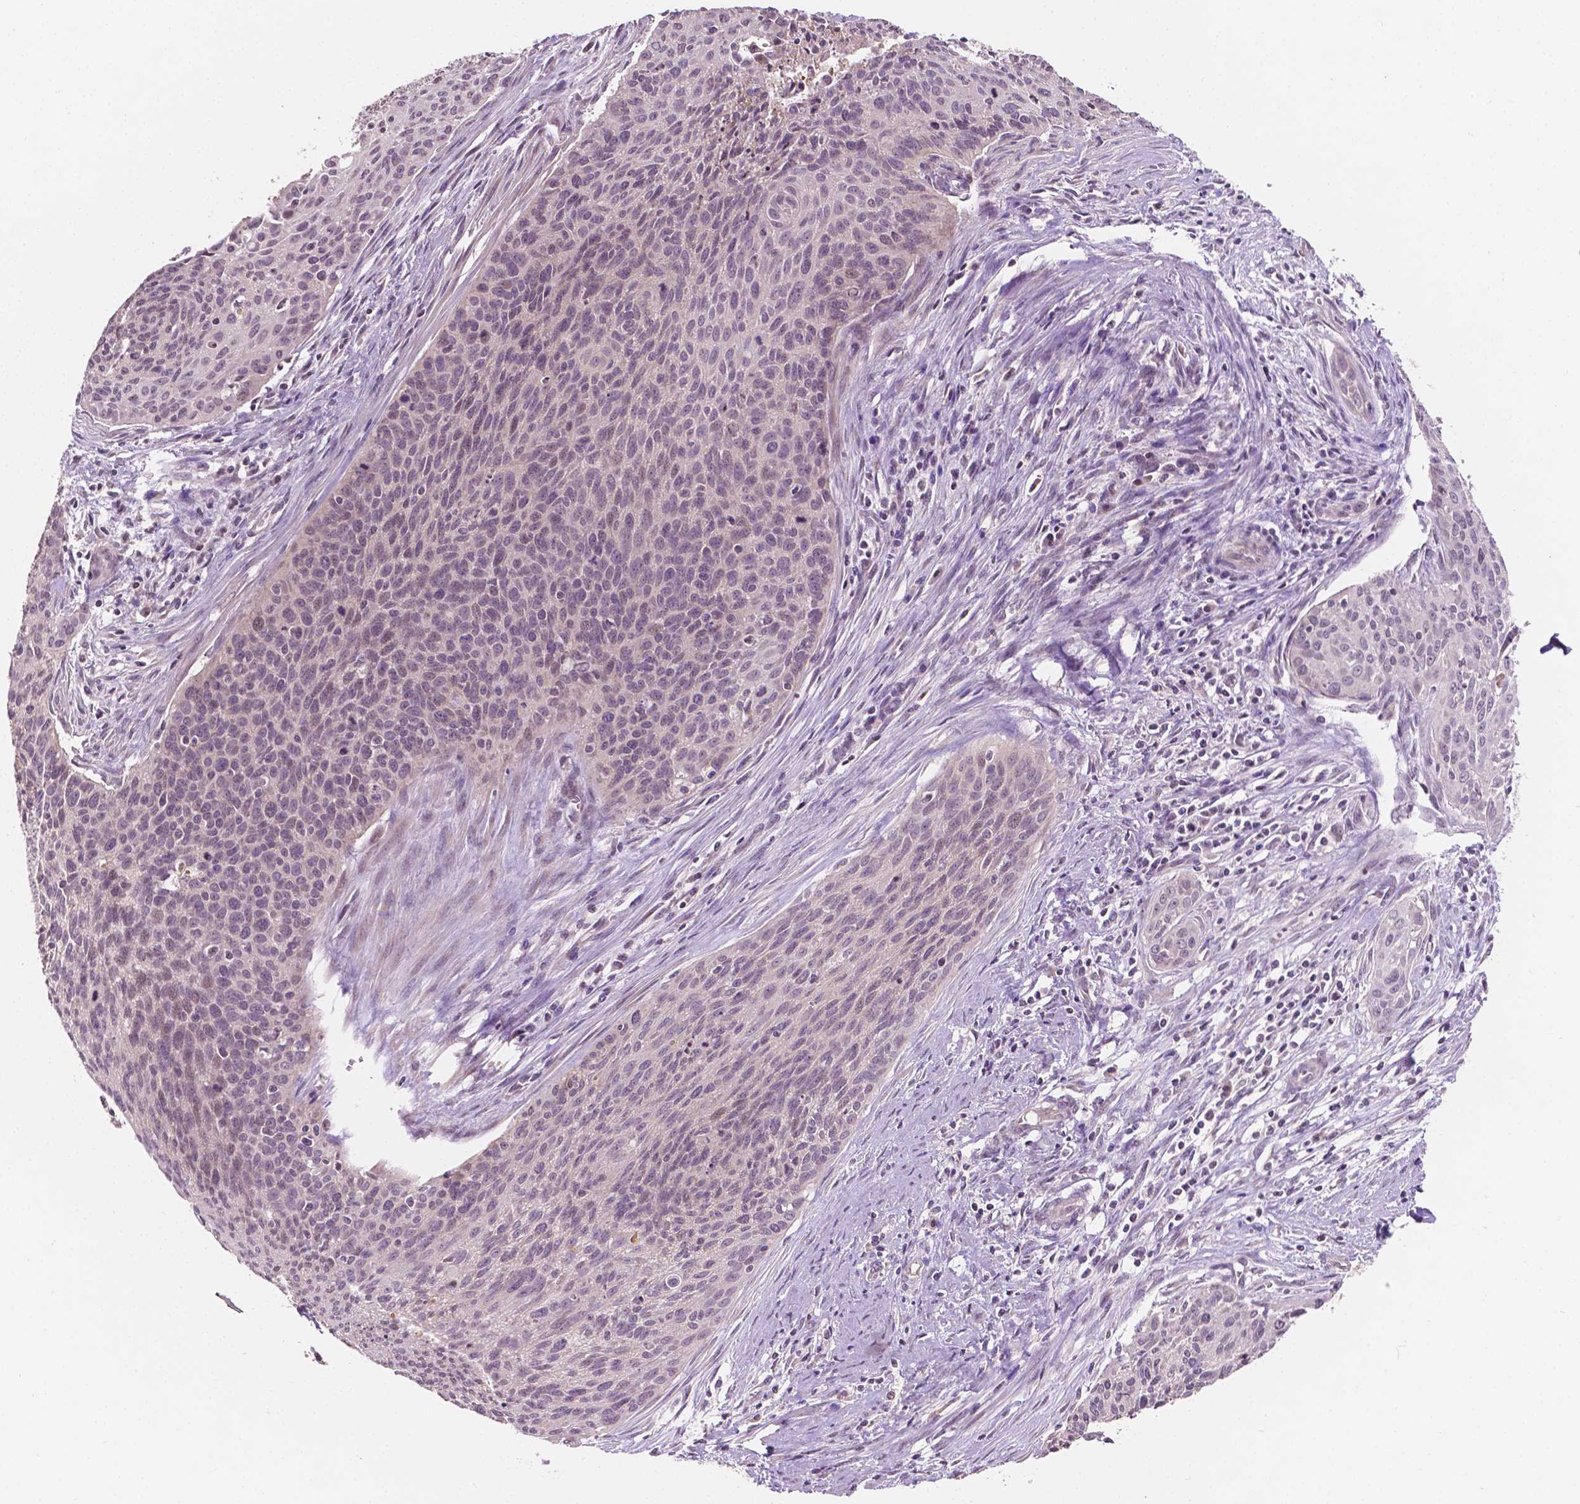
{"staining": {"intensity": "negative", "quantity": "none", "location": "none"}, "tissue": "cervical cancer", "cell_type": "Tumor cells", "image_type": "cancer", "snomed": [{"axis": "morphology", "description": "Squamous cell carcinoma, NOS"}, {"axis": "topography", "description": "Cervix"}], "caption": "Tumor cells show no significant staining in squamous cell carcinoma (cervical).", "gene": "NOS1AP", "patient": {"sex": "female", "age": 55}}